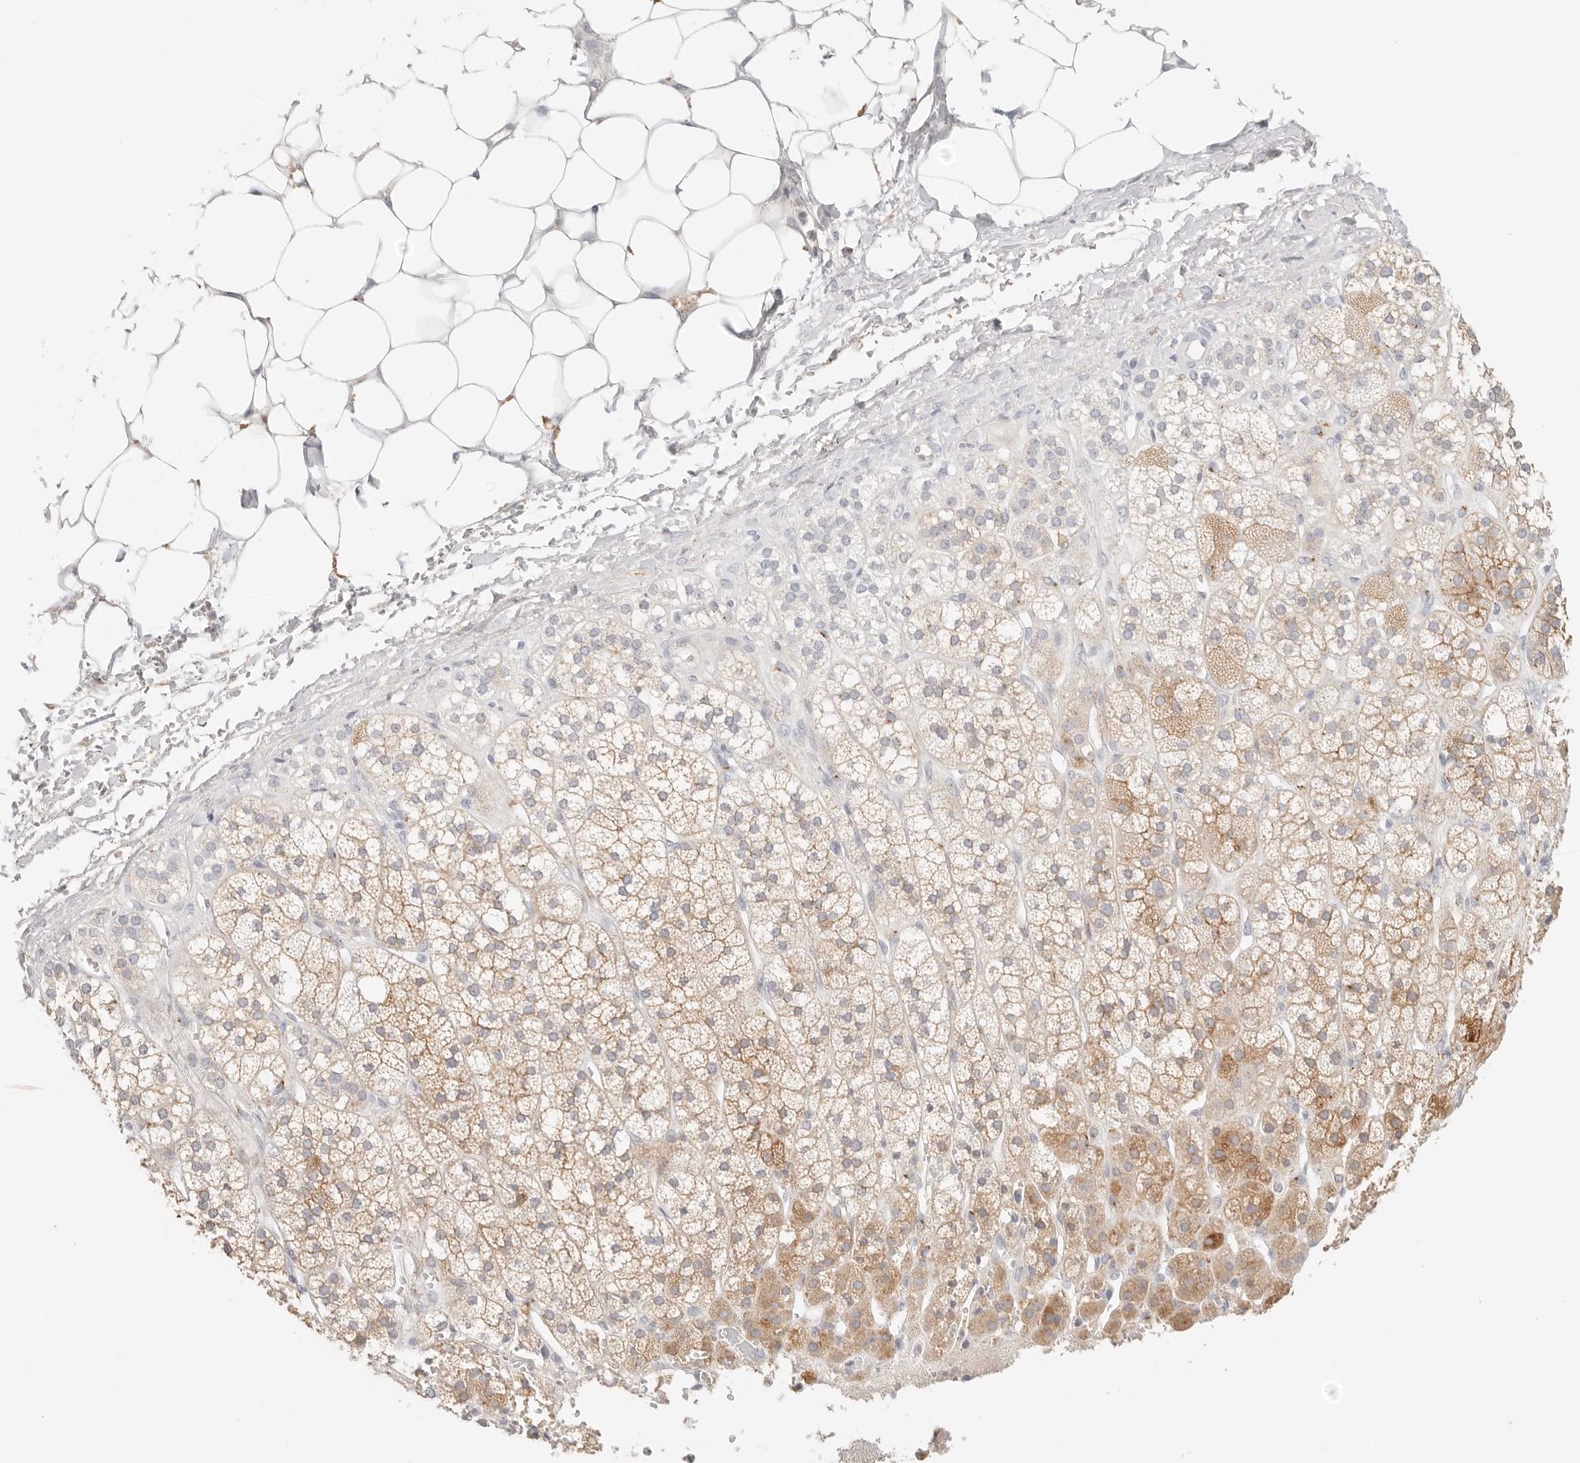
{"staining": {"intensity": "moderate", "quantity": "25%-75%", "location": "cytoplasmic/membranous"}, "tissue": "adrenal gland", "cell_type": "Glandular cells", "image_type": "normal", "snomed": [{"axis": "morphology", "description": "Normal tissue, NOS"}, {"axis": "topography", "description": "Adrenal gland"}], "caption": "Adrenal gland stained with immunohistochemistry (IHC) displays moderate cytoplasmic/membranous positivity in about 25%-75% of glandular cells.", "gene": "CEP120", "patient": {"sex": "male", "age": 56}}